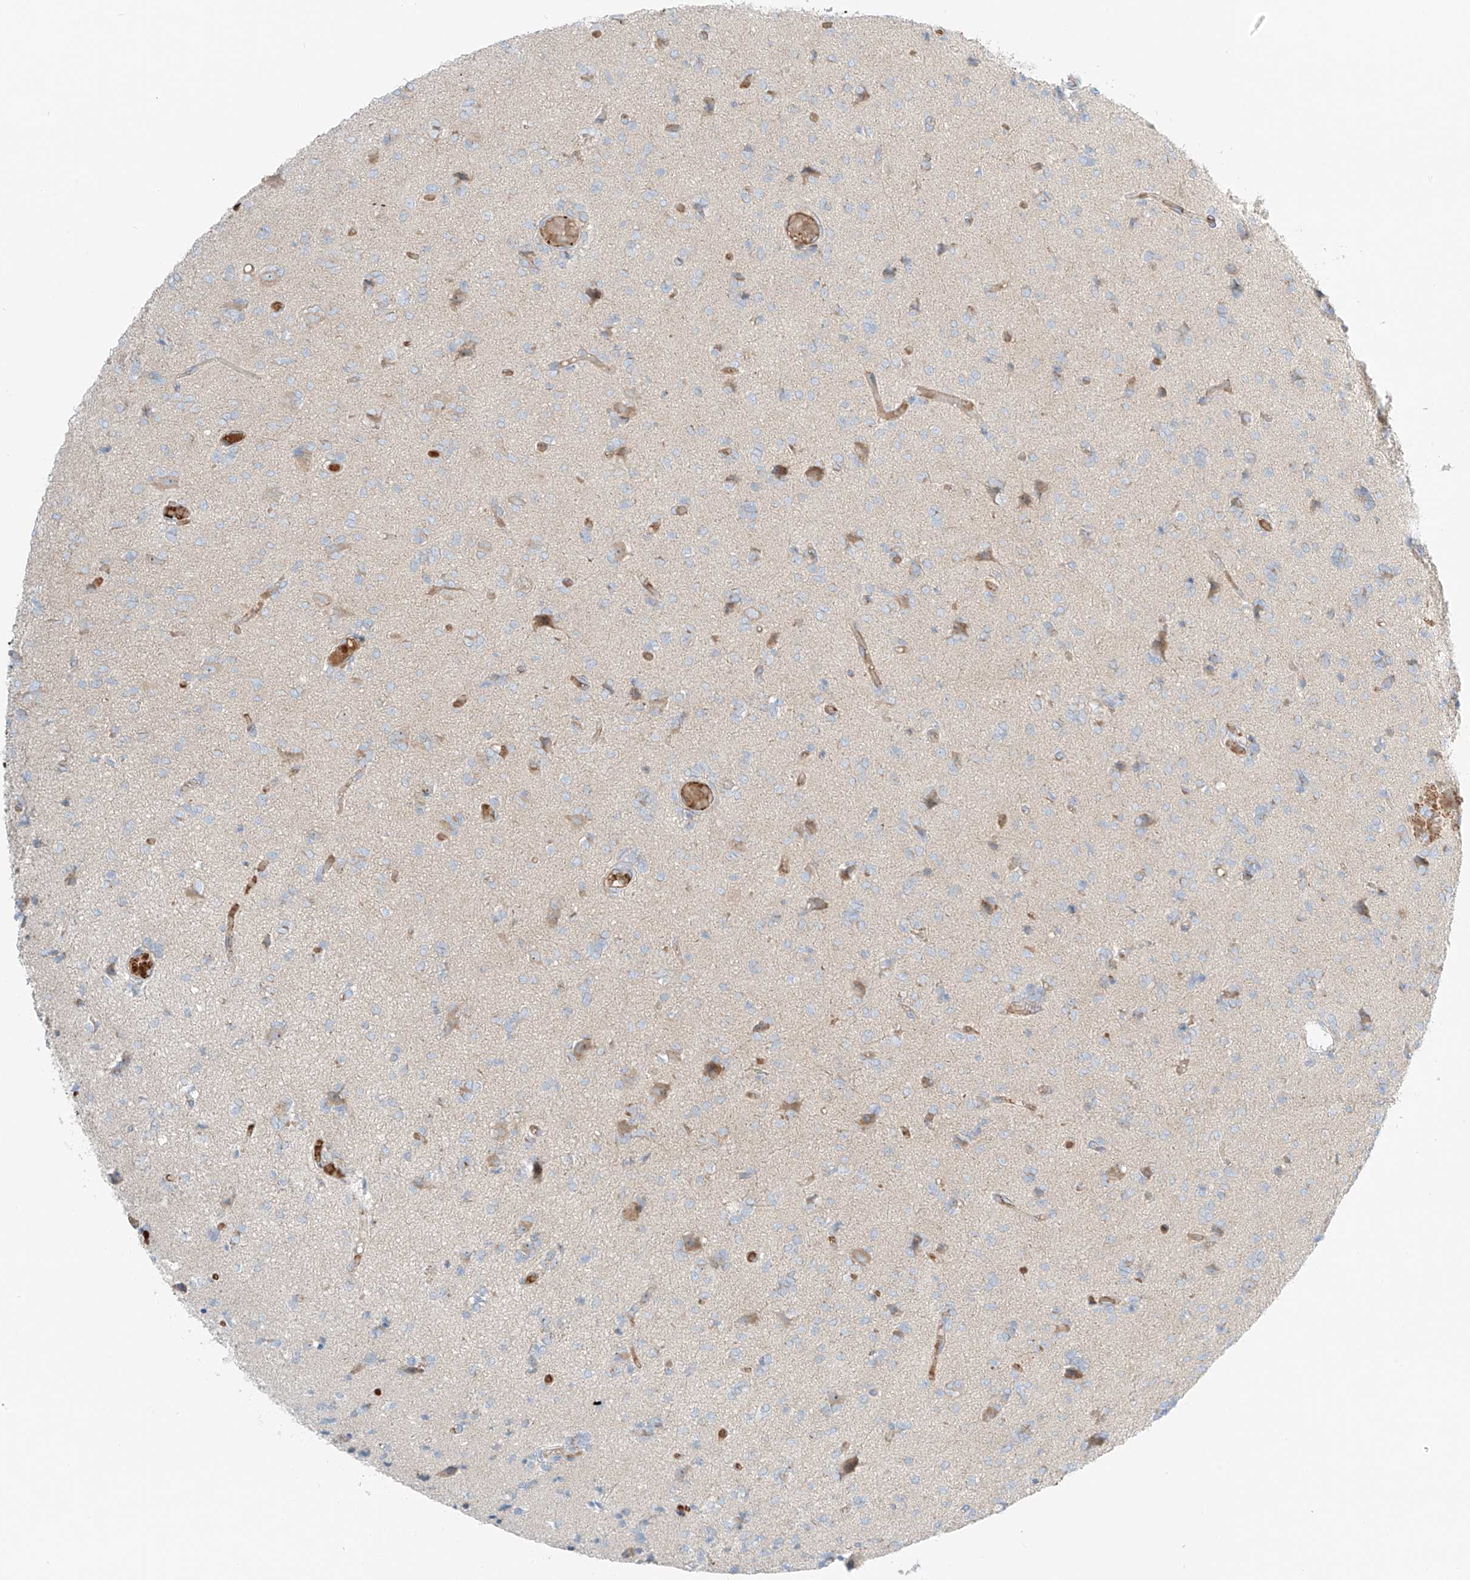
{"staining": {"intensity": "negative", "quantity": "none", "location": "none"}, "tissue": "glioma", "cell_type": "Tumor cells", "image_type": "cancer", "snomed": [{"axis": "morphology", "description": "Glioma, malignant, High grade"}, {"axis": "topography", "description": "Brain"}], "caption": "This is an IHC micrograph of human high-grade glioma (malignant). There is no expression in tumor cells.", "gene": "EIPR1", "patient": {"sex": "female", "age": 59}}